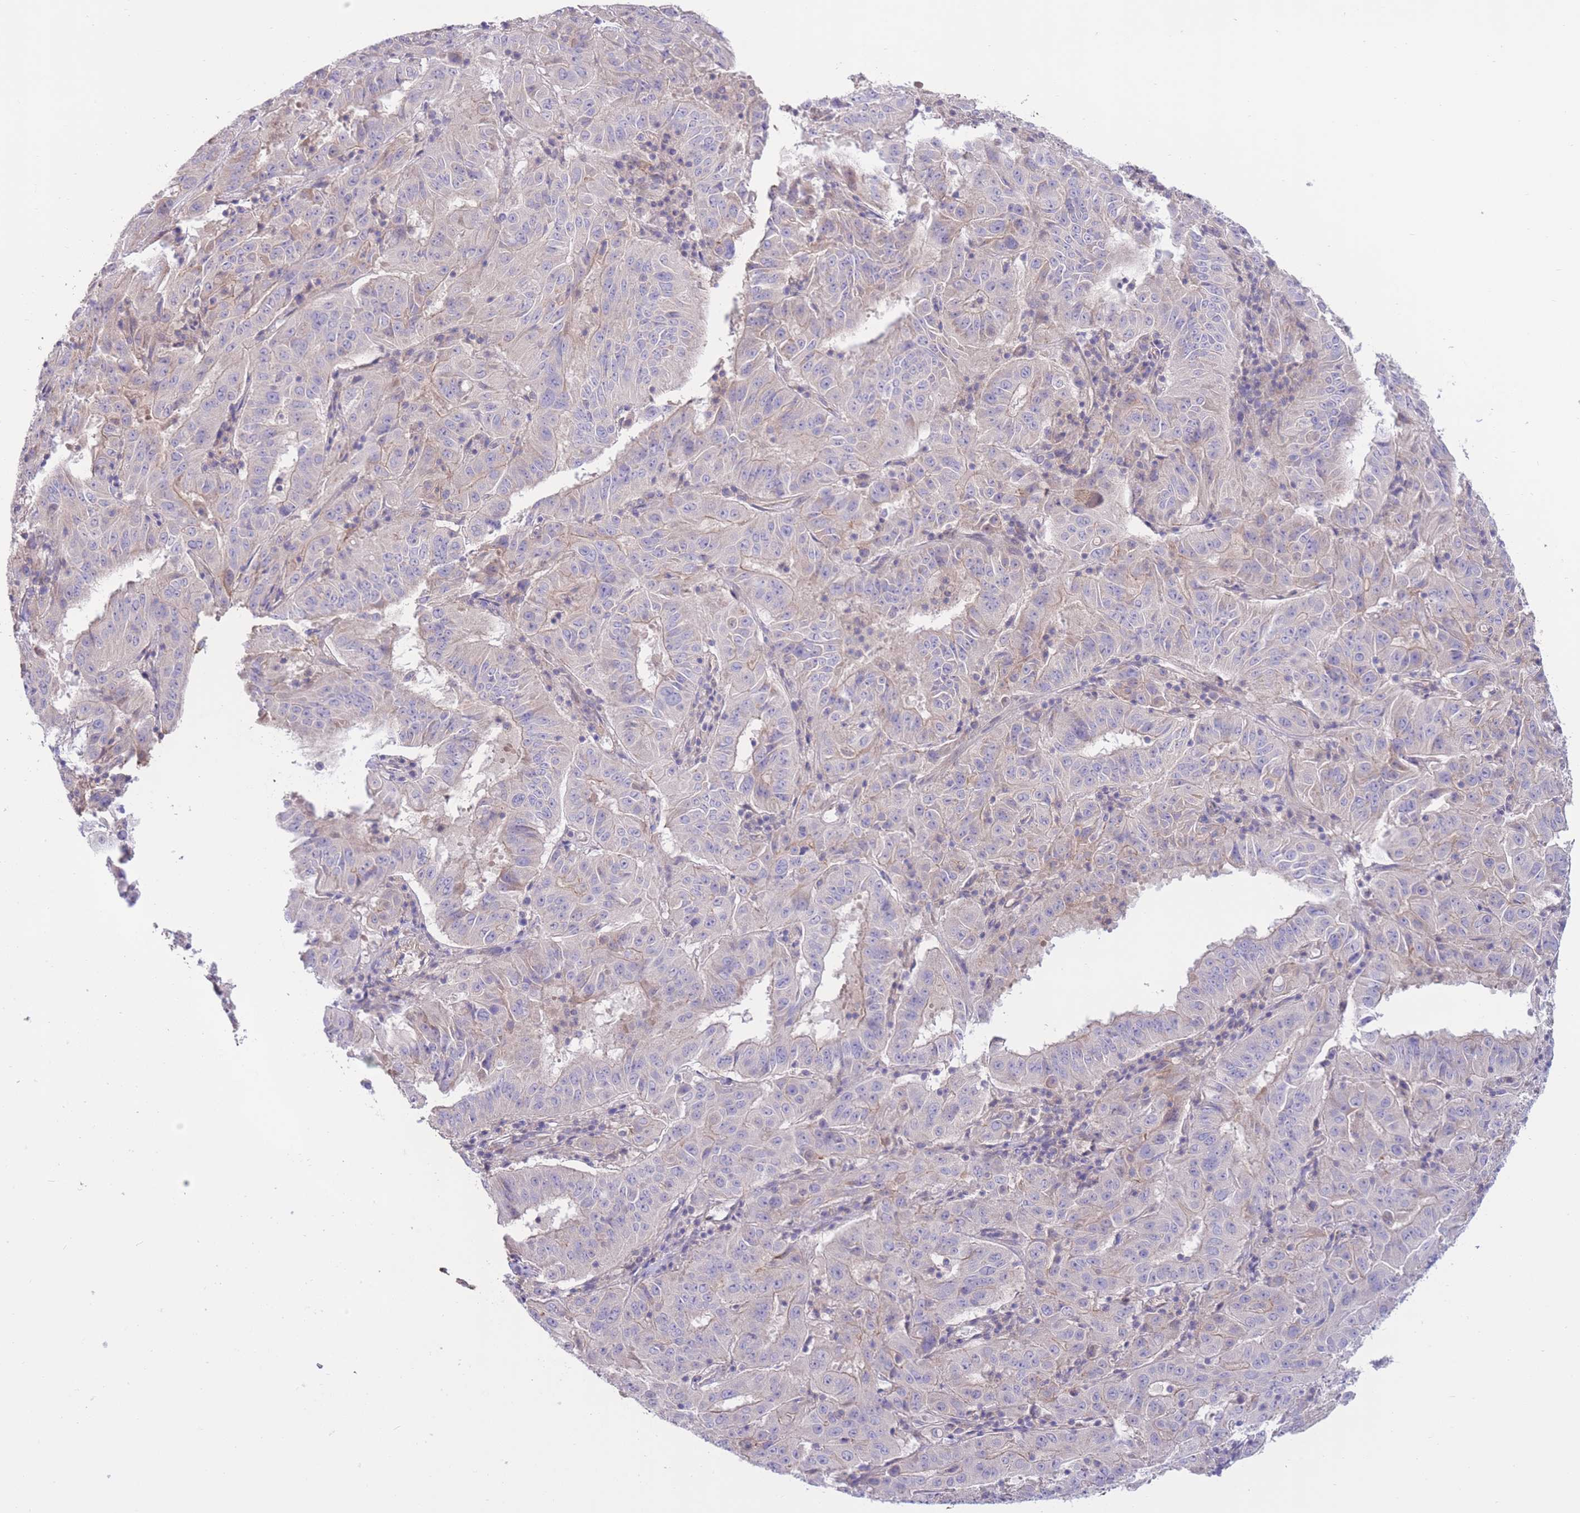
{"staining": {"intensity": "negative", "quantity": "none", "location": "none"}, "tissue": "pancreatic cancer", "cell_type": "Tumor cells", "image_type": "cancer", "snomed": [{"axis": "morphology", "description": "Adenocarcinoma, NOS"}, {"axis": "topography", "description": "Pancreas"}], "caption": "A high-resolution micrograph shows IHC staining of adenocarcinoma (pancreatic), which shows no significant positivity in tumor cells.", "gene": "ALS2CL", "patient": {"sex": "male", "age": 63}}